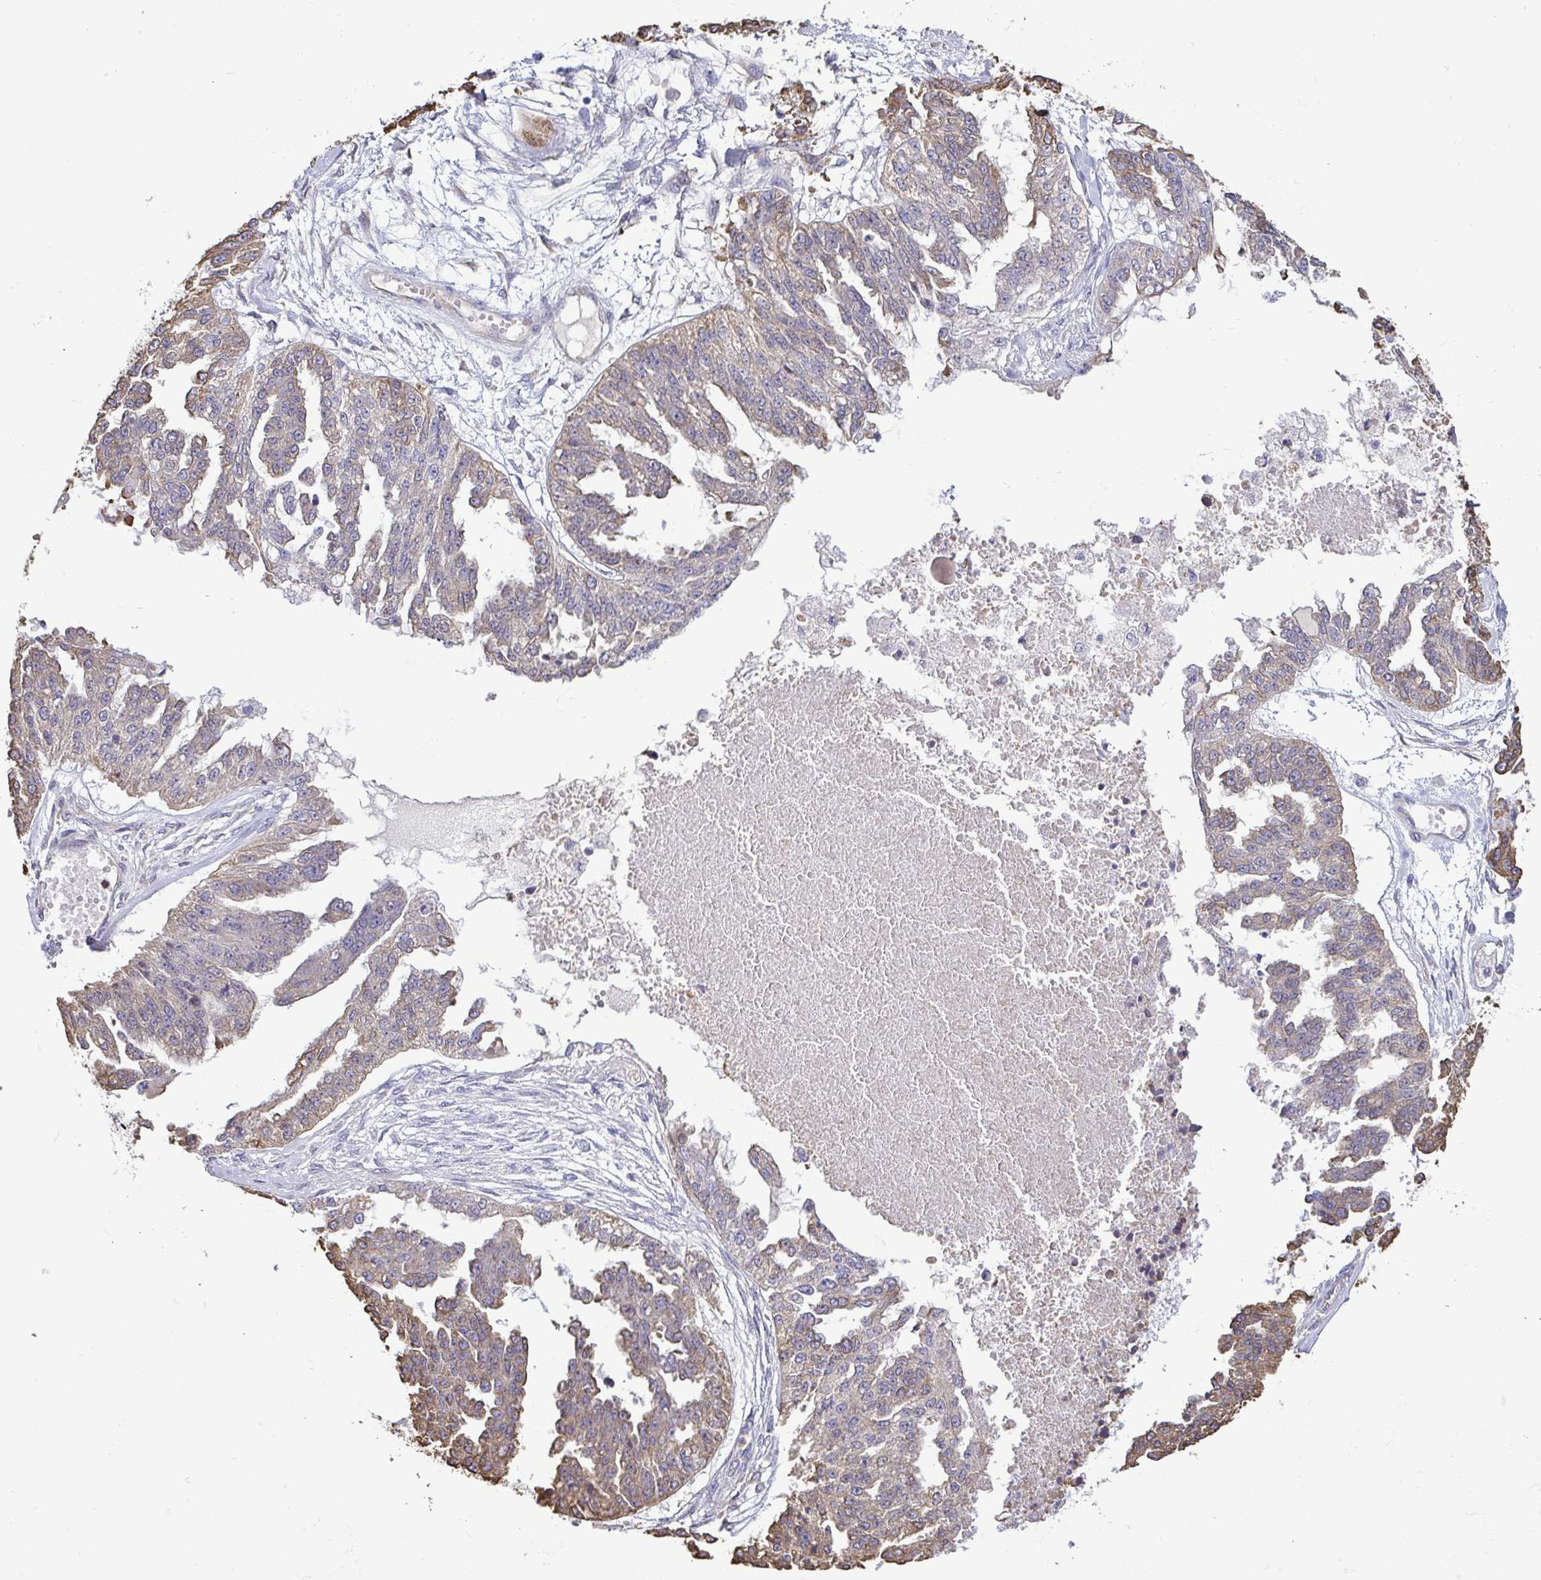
{"staining": {"intensity": "weak", "quantity": "<25%", "location": "cytoplasmic/membranous"}, "tissue": "ovarian cancer", "cell_type": "Tumor cells", "image_type": "cancer", "snomed": [{"axis": "morphology", "description": "Cystadenocarcinoma, serous, NOS"}, {"axis": "topography", "description": "Ovary"}], "caption": "Serous cystadenocarcinoma (ovarian) stained for a protein using immunohistochemistry reveals no positivity tumor cells.", "gene": "MYL10", "patient": {"sex": "female", "age": 58}}